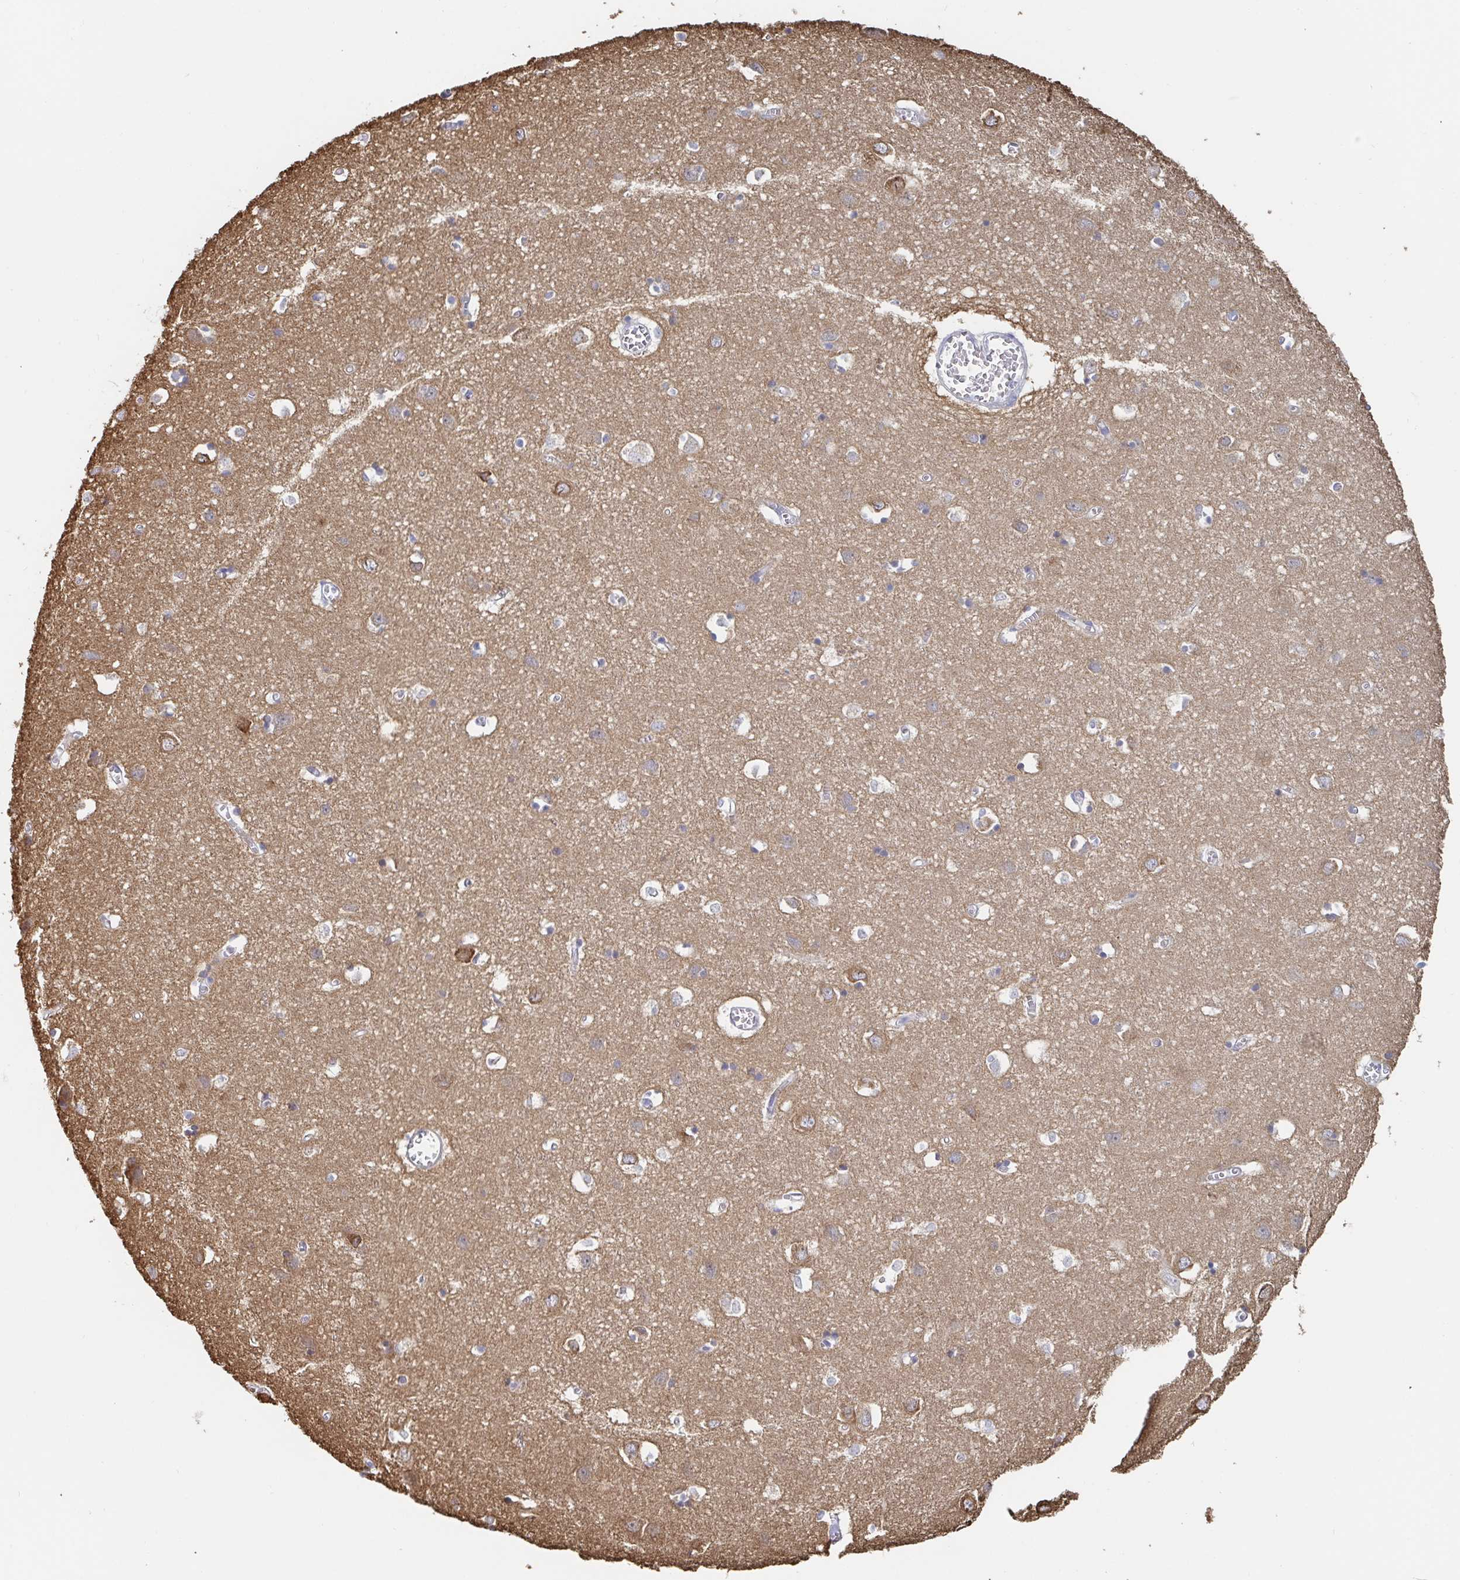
{"staining": {"intensity": "negative", "quantity": "none", "location": "none"}, "tissue": "cerebral cortex", "cell_type": "Endothelial cells", "image_type": "normal", "snomed": [{"axis": "morphology", "description": "Normal tissue, NOS"}, {"axis": "topography", "description": "Cerebral cortex"}], "caption": "Endothelial cells show no significant positivity in unremarkable cerebral cortex. (IHC, brightfield microscopy, high magnification).", "gene": "PACSIN1", "patient": {"sex": "male", "age": 70}}